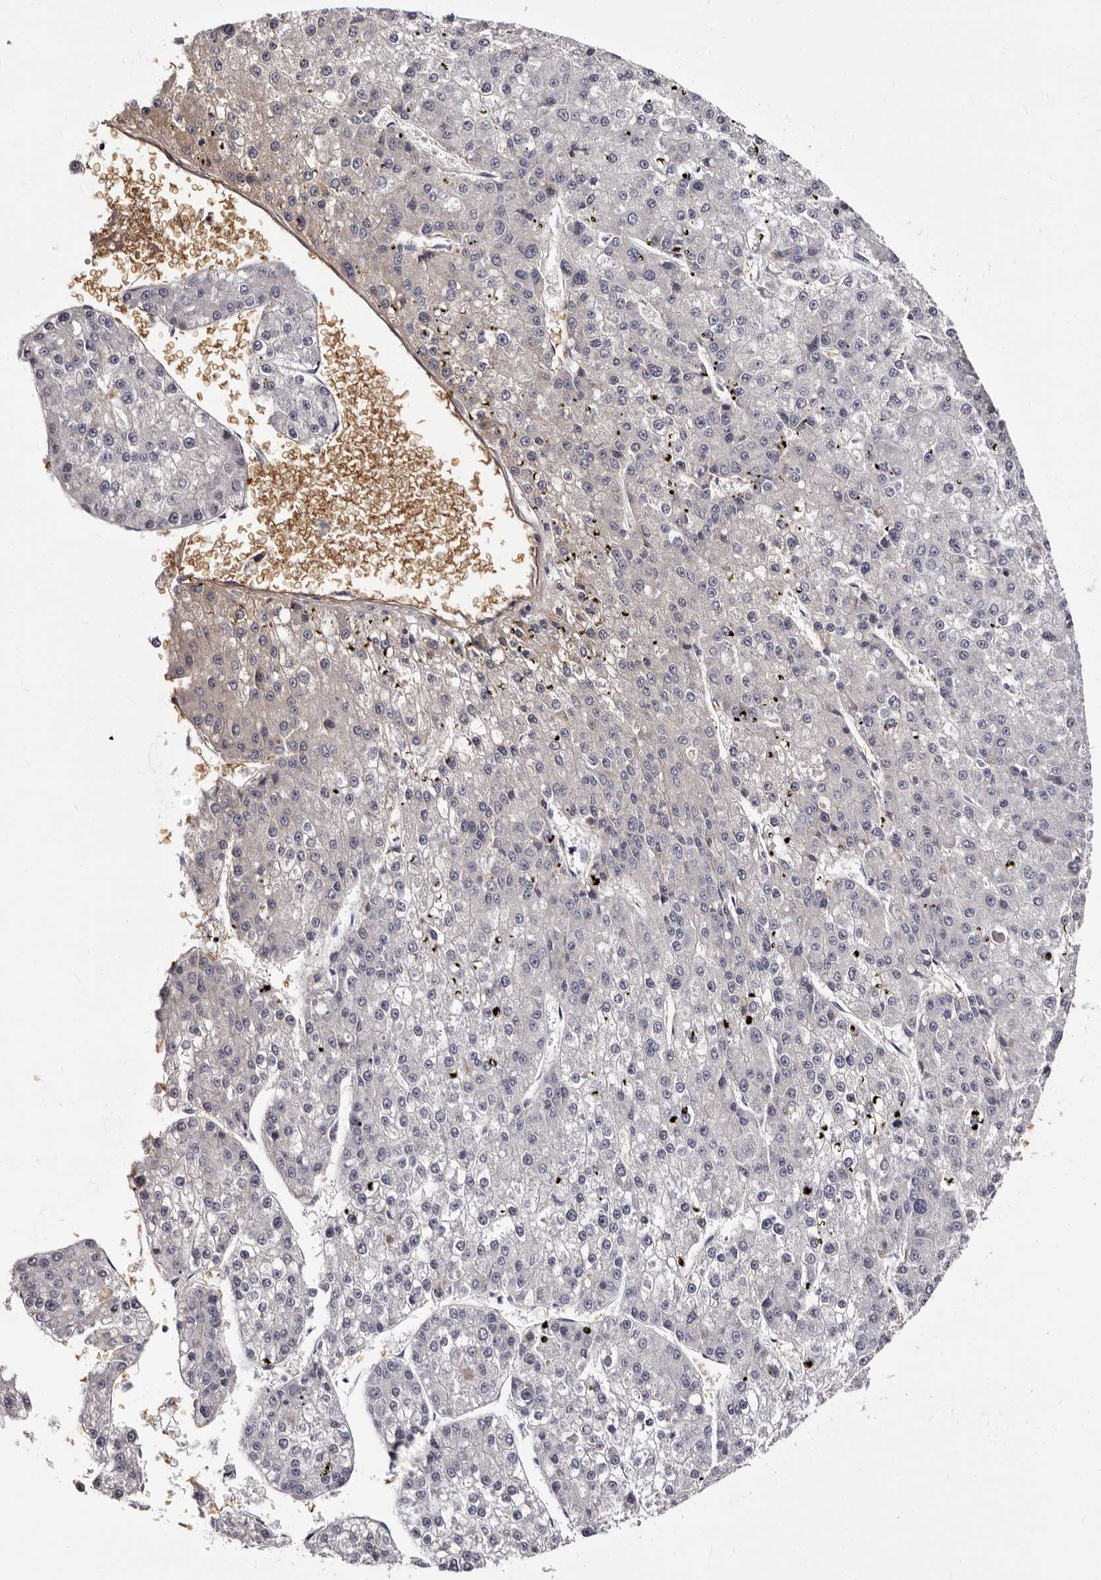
{"staining": {"intensity": "negative", "quantity": "none", "location": "none"}, "tissue": "liver cancer", "cell_type": "Tumor cells", "image_type": "cancer", "snomed": [{"axis": "morphology", "description": "Carcinoma, Hepatocellular, NOS"}, {"axis": "topography", "description": "Liver"}], "caption": "This is an immunohistochemistry image of liver hepatocellular carcinoma. There is no expression in tumor cells.", "gene": "BPGM", "patient": {"sex": "female", "age": 73}}